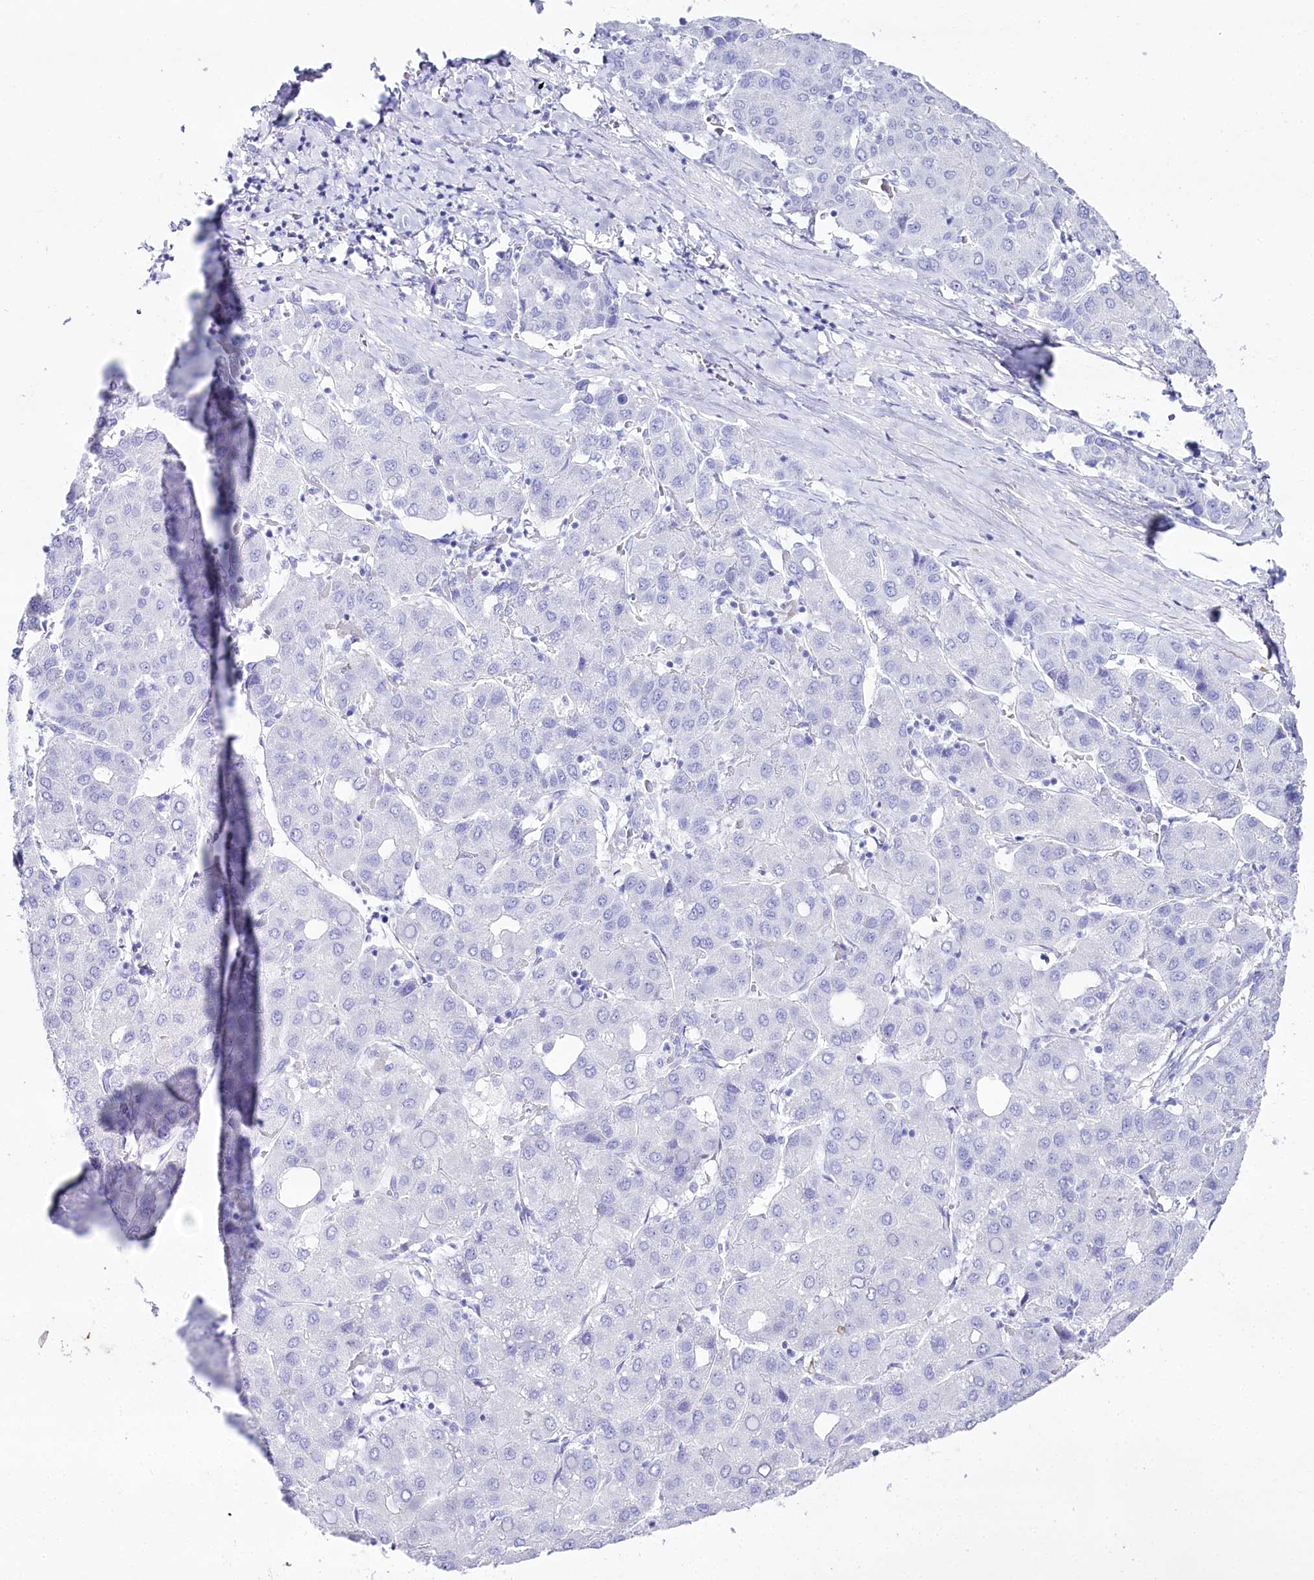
{"staining": {"intensity": "negative", "quantity": "none", "location": "none"}, "tissue": "liver cancer", "cell_type": "Tumor cells", "image_type": "cancer", "snomed": [{"axis": "morphology", "description": "Carcinoma, Hepatocellular, NOS"}, {"axis": "topography", "description": "Liver"}], "caption": "The histopathology image demonstrates no staining of tumor cells in liver cancer (hepatocellular carcinoma). Nuclei are stained in blue.", "gene": "CSN3", "patient": {"sex": "male", "age": 65}}